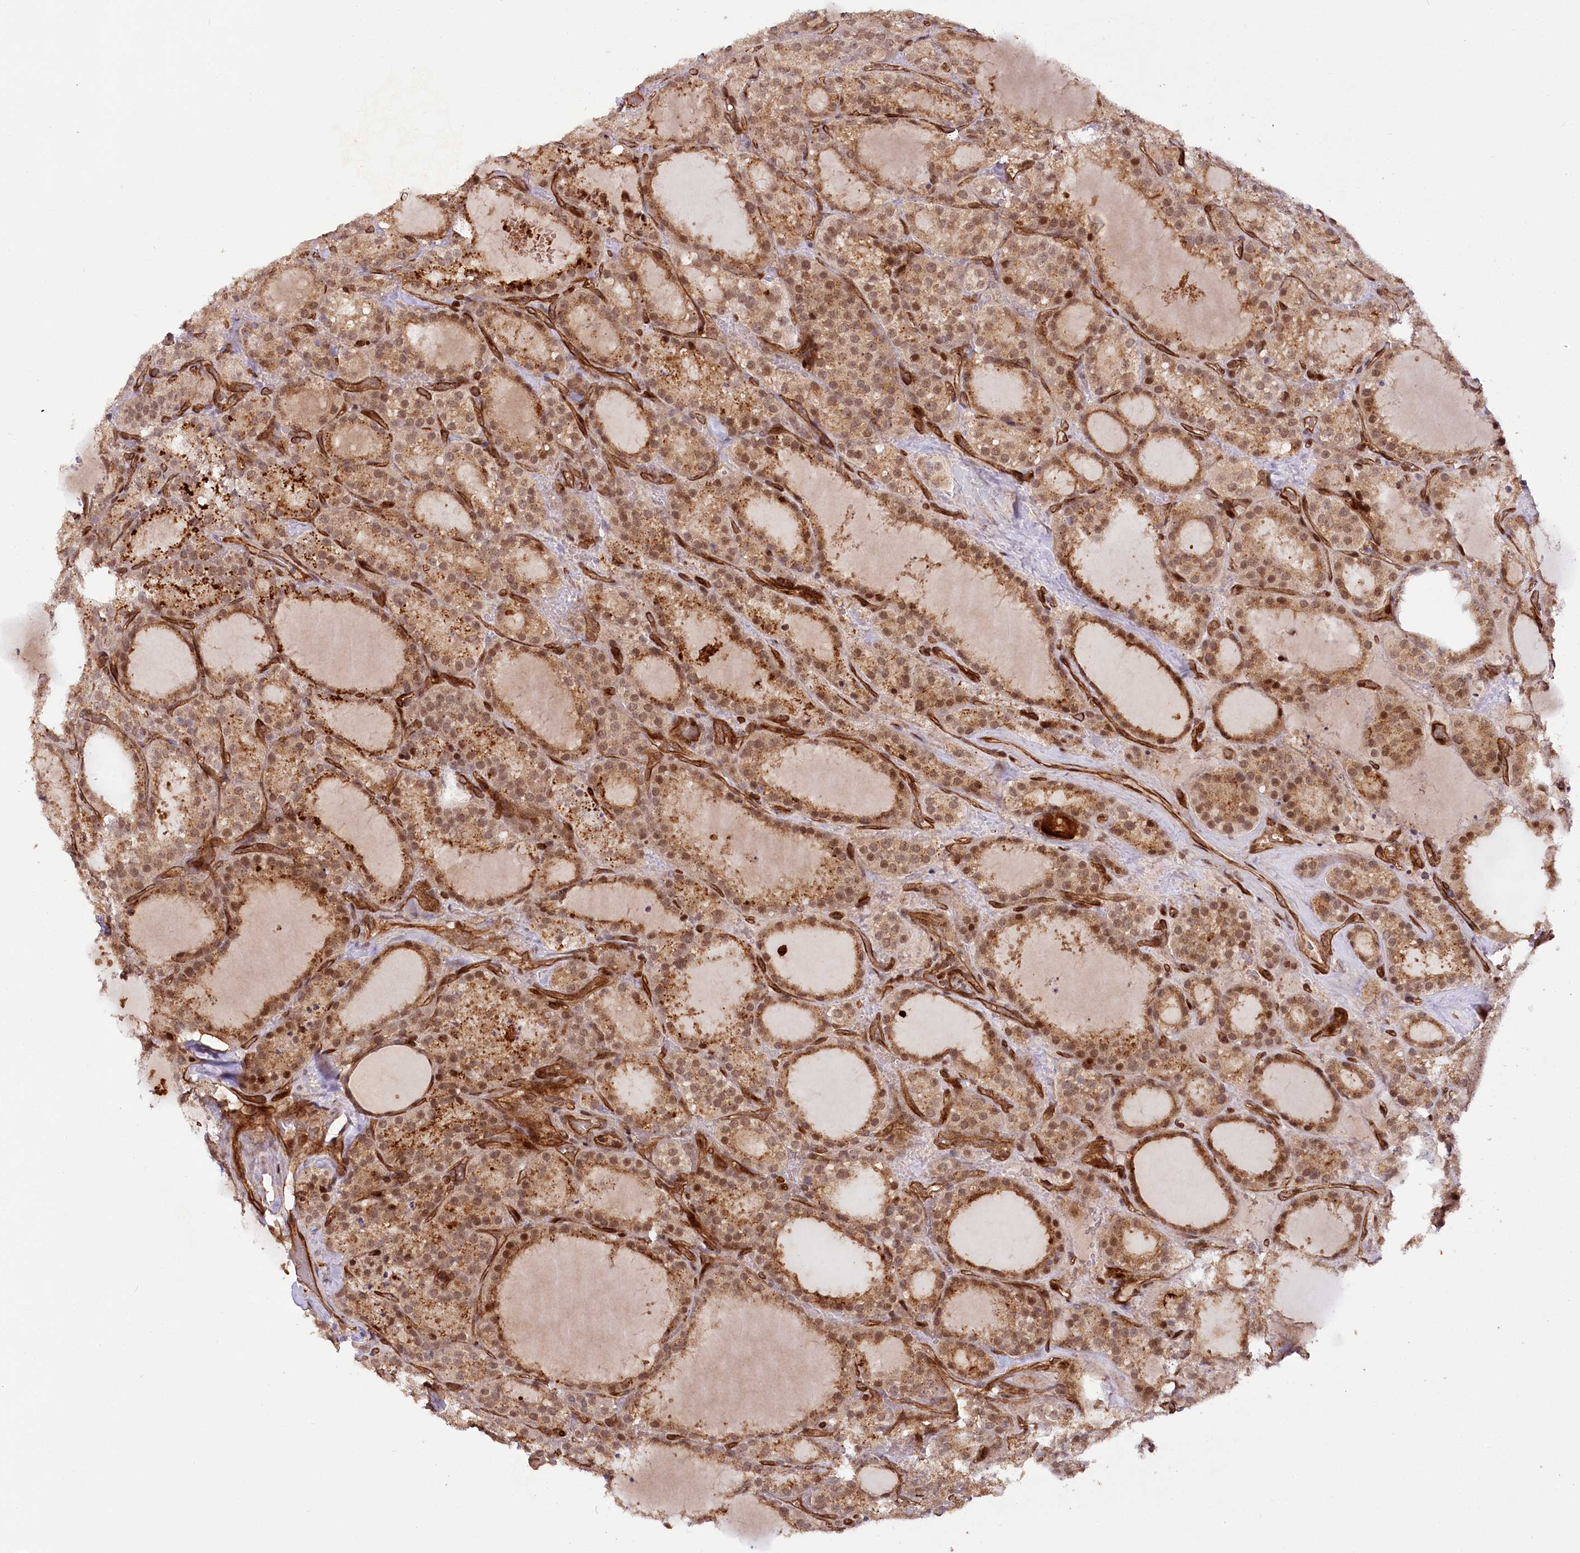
{"staining": {"intensity": "strong", "quantity": ">75%", "location": "cytoplasmic/membranous,nuclear"}, "tissue": "thyroid cancer", "cell_type": "Tumor cells", "image_type": "cancer", "snomed": [{"axis": "morphology", "description": "Papillary adenocarcinoma, NOS"}, {"axis": "topography", "description": "Thyroid gland"}], "caption": "An image of thyroid papillary adenocarcinoma stained for a protein reveals strong cytoplasmic/membranous and nuclear brown staining in tumor cells. (DAB IHC with brightfield microscopy, high magnification).", "gene": "COPG1", "patient": {"sex": "male", "age": 77}}